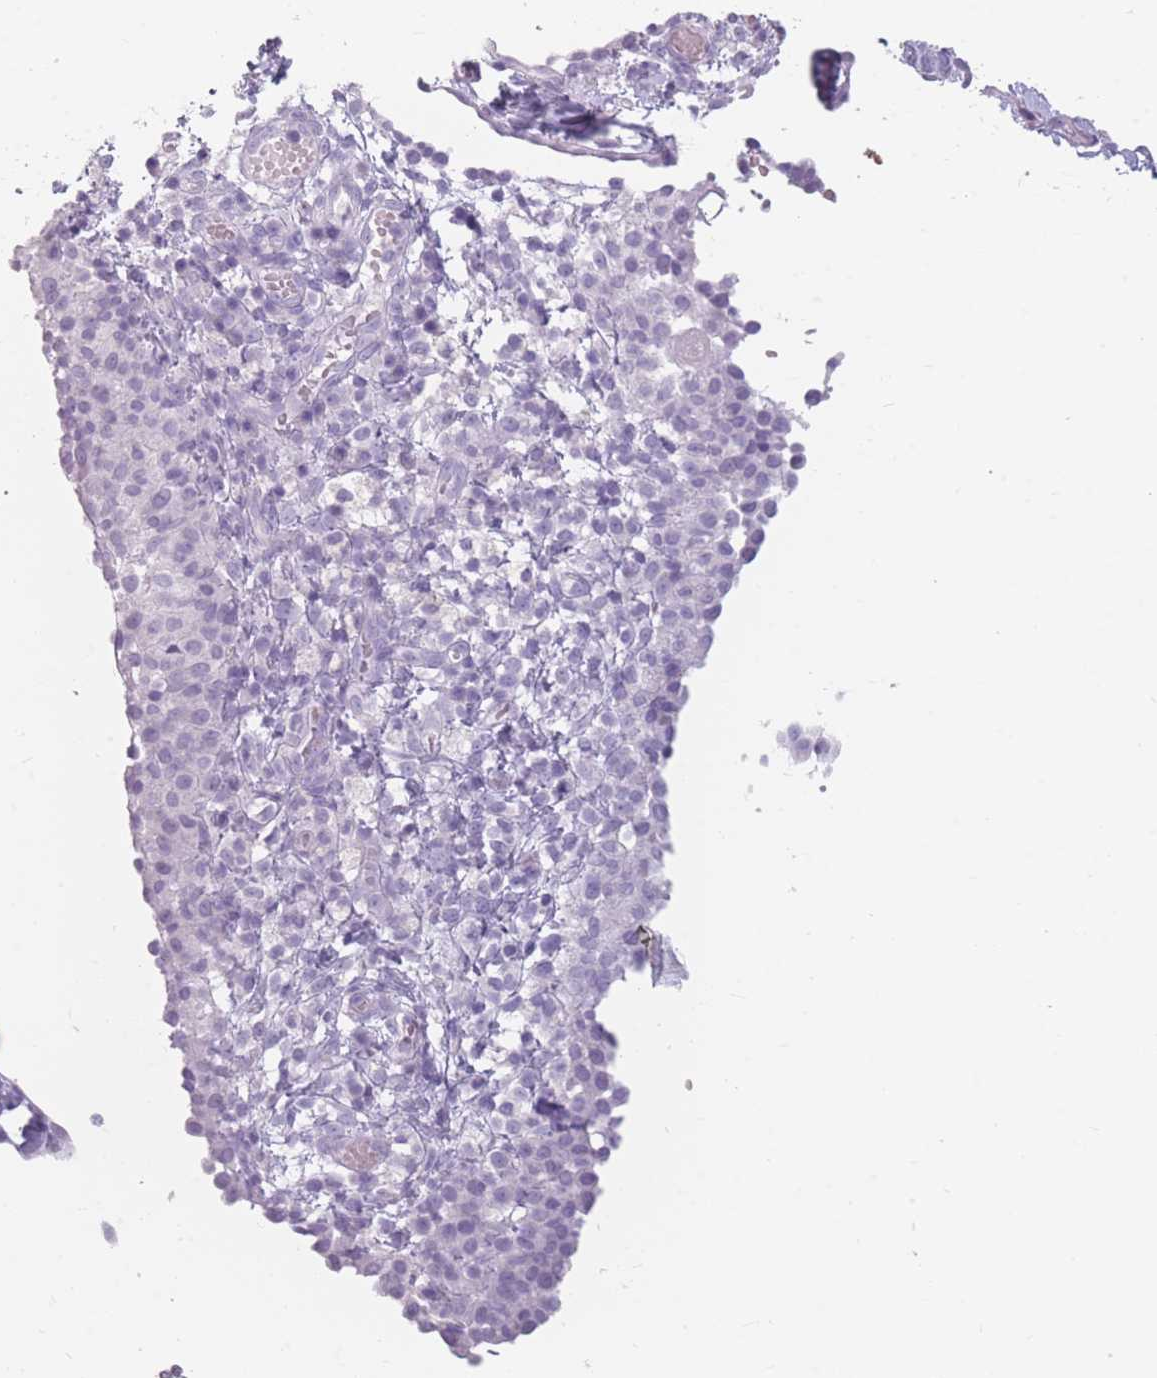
{"staining": {"intensity": "negative", "quantity": "none", "location": "none"}, "tissue": "ovarian cancer", "cell_type": "Tumor cells", "image_type": "cancer", "snomed": [{"axis": "morphology", "description": "Carcinoma, endometroid"}, {"axis": "topography", "description": "Ovary"}], "caption": "Immunohistochemistry image of neoplastic tissue: ovarian endometroid carcinoma stained with DAB (3,3'-diaminobenzidine) displays no significant protein positivity in tumor cells.", "gene": "CCNO", "patient": {"sex": "female", "age": 42}}